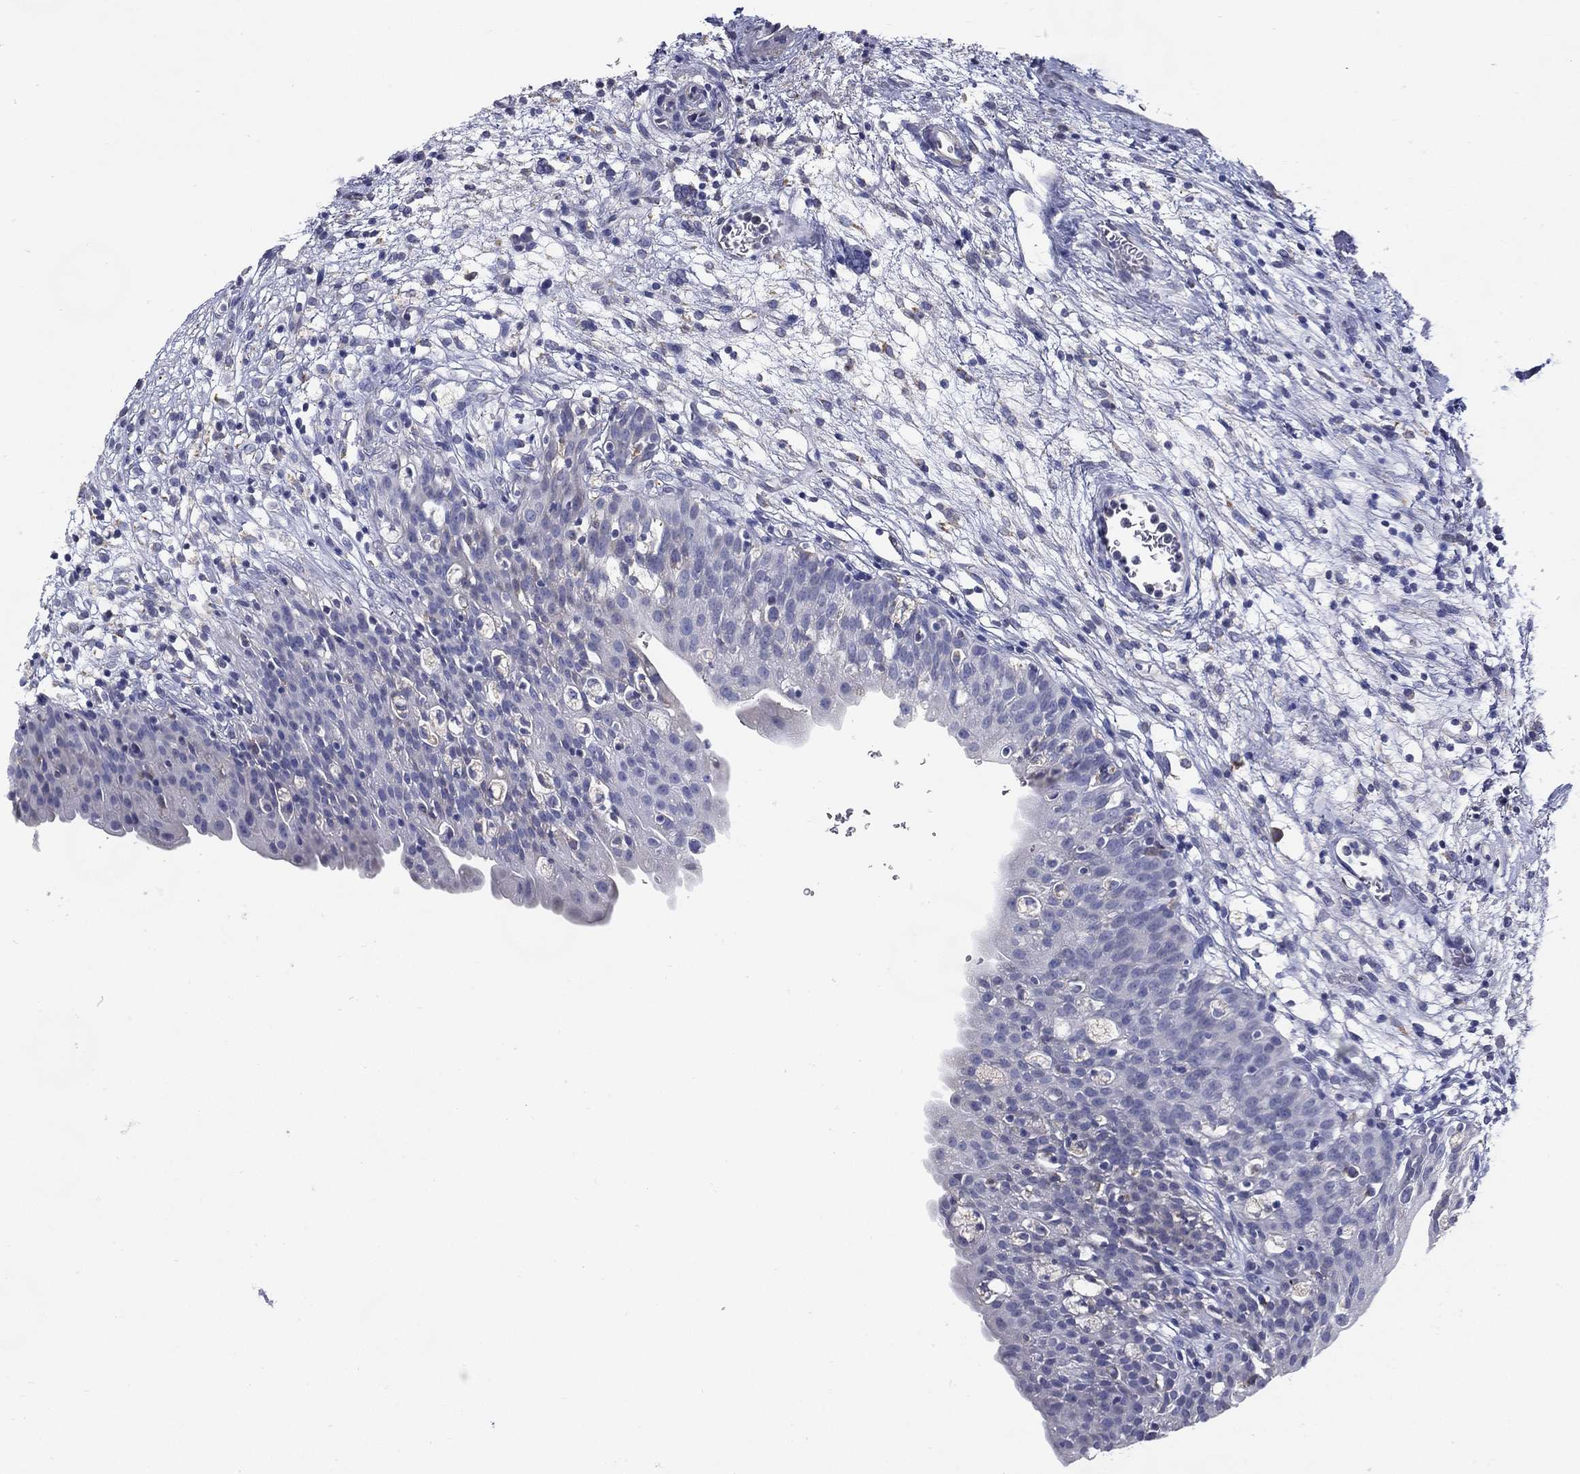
{"staining": {"intensity": "negative", "quantity": "none", "location": "none"}, "tissue": "urinary bladder", "cell_type": "Urothelial cells", "image_type": "normal", "snomed": [{"axis": "morphology", "description": "Normal tissue, NOS"}, {"axis": "topography", "description": "Urinary bladder"}], "caption": "Urothelial cells are negative for protein expression in unremarkable human urinary bladder. The staining was performed using DAB (3,3'-diaminobenzidine) to visualize the protein expression in brown, while the nuclei were stained in blue with hematoxylin (Magnification: 20x).", "gene": "C19orf18", "patient": {"sex": "male", "age": 76}}